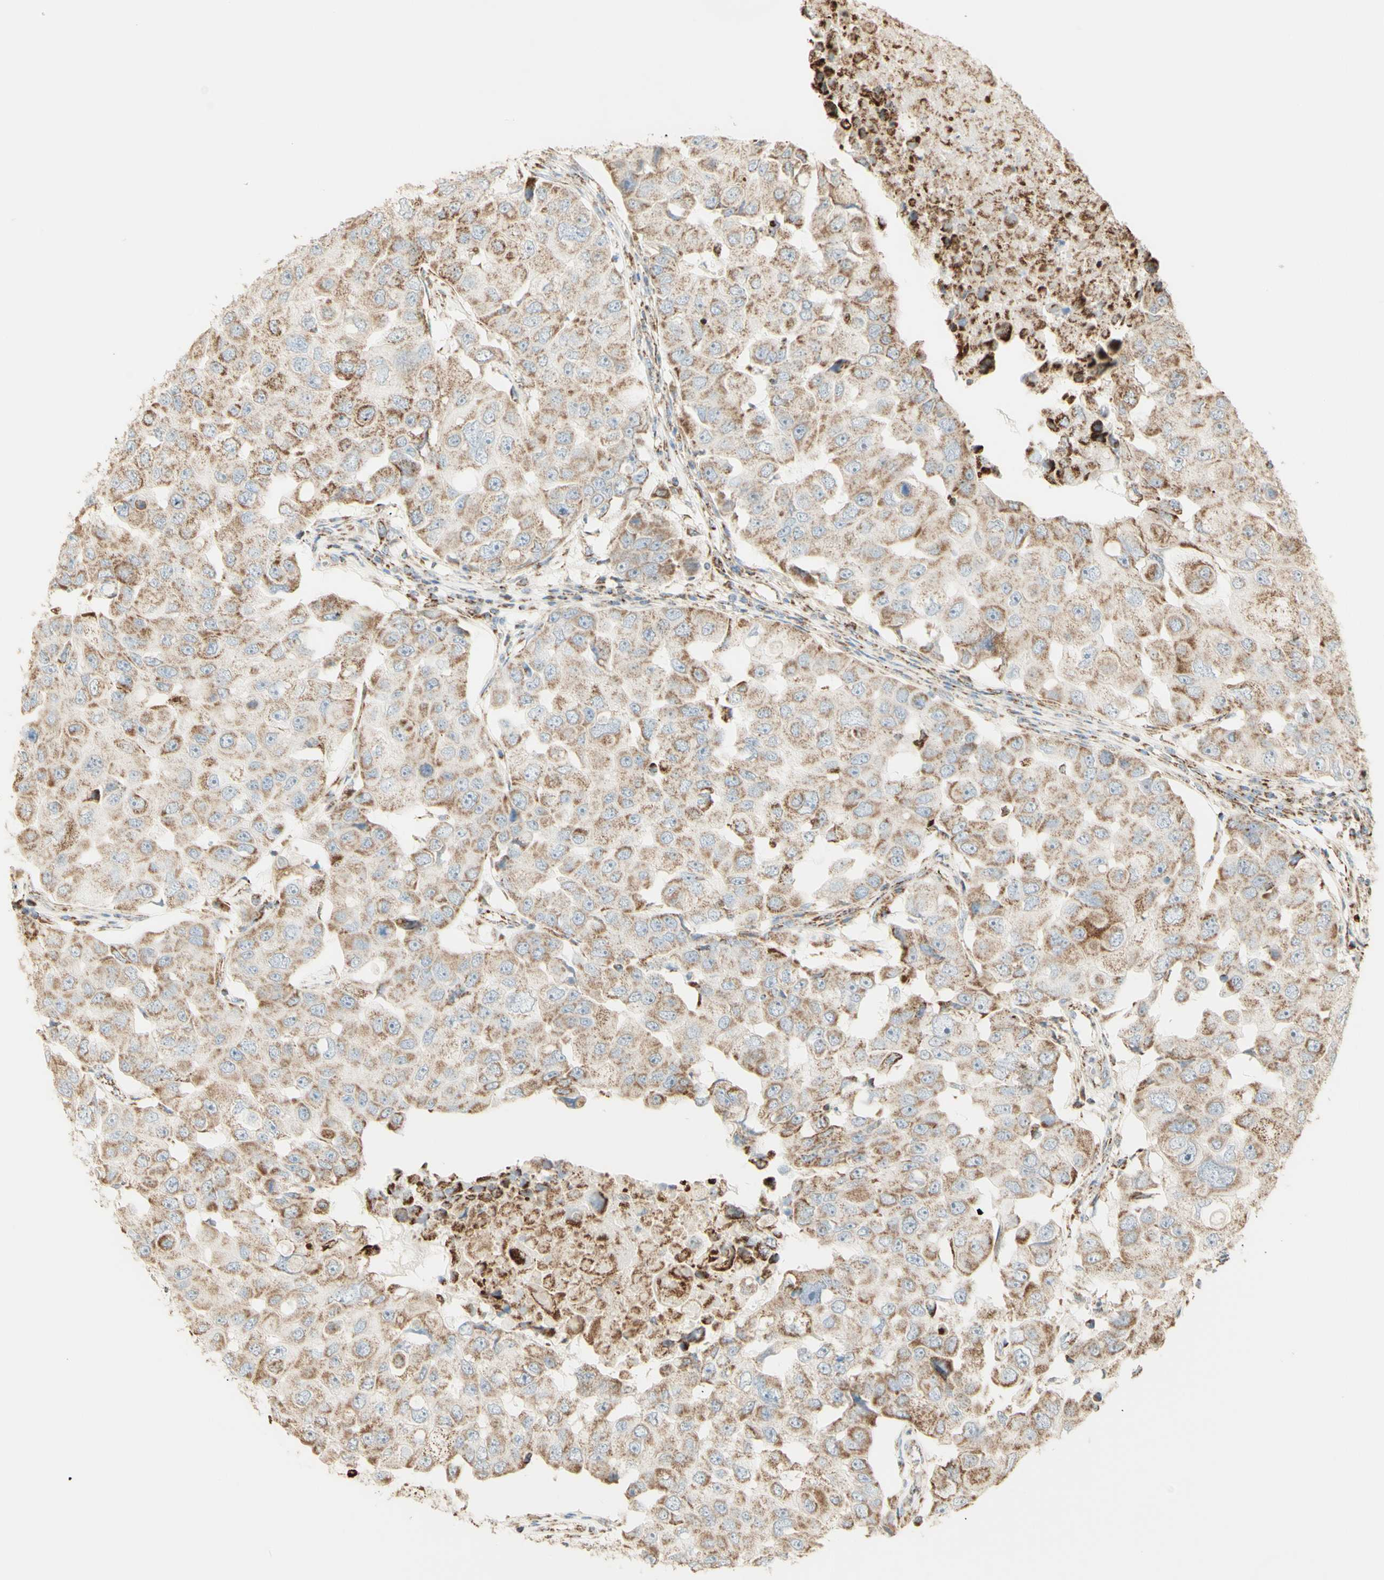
{"staining": {"intensity": "weak", "quantity": "25%-75%", "location": "cytoplasmic/membranous"}, "tissue": "breast cancer", "cell_type": "Tumor cells", "image_type": "cancer", "snomed": [{"axis": "morphology", "description": "Duct carcinoma"}, {"axis": "topography", "description": "Breast"}], "caption": "Breast cancer stained for a protein (brown) displays weak cytoplasmic/membranous positive expression in approximately 25%-75% of tumor cells.", "gene": "LETM1", "patient": {"sex": "female", "age": 27}}